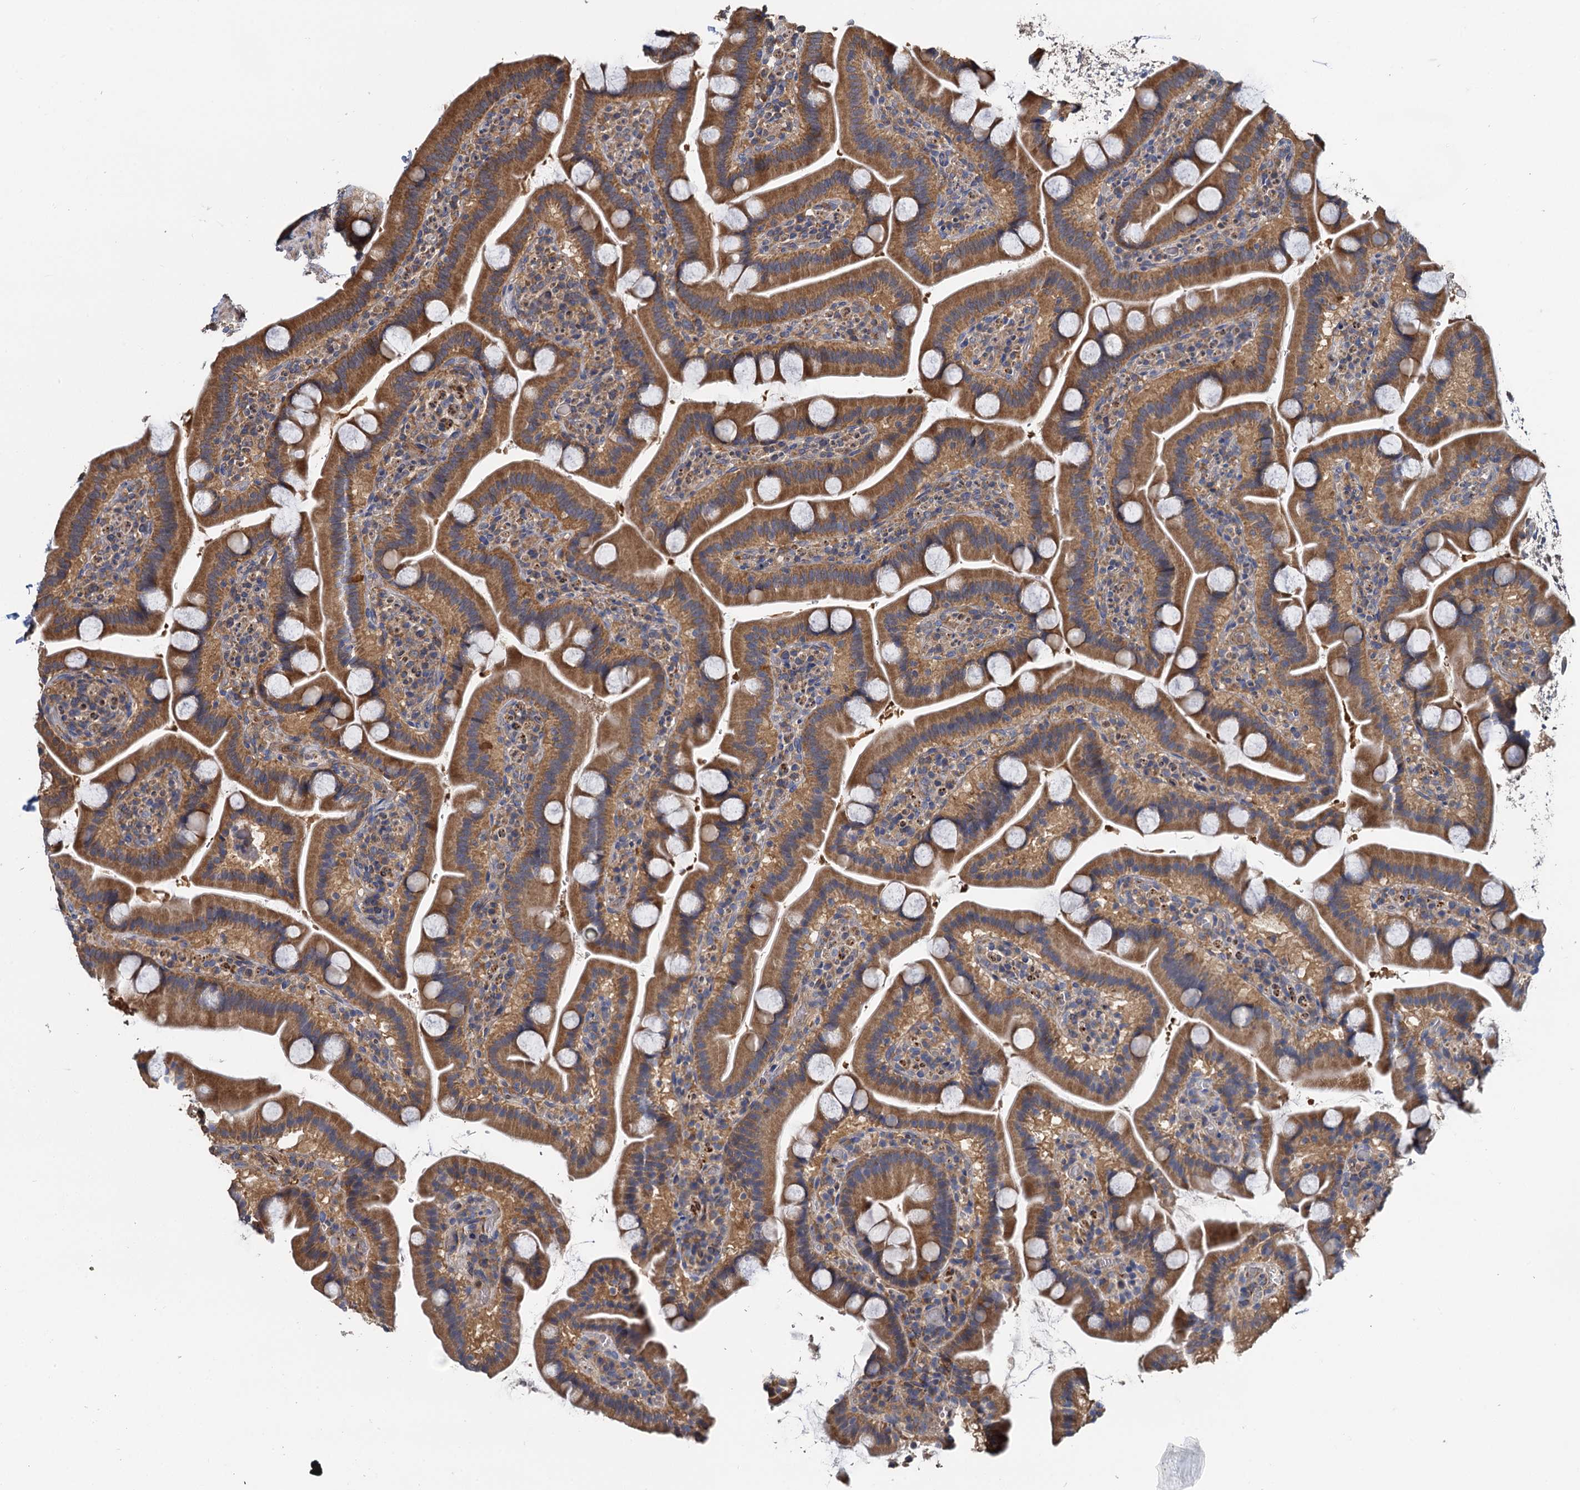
{"staining": {"intensity": "moderate", "quantity": ">75%", "location": "cytoplasmic/membranous"}, "tissue": "duodenum", "cell_type": "Glandular cells", "image_type": "normal", "snomed": [{"axis": "morphology", "description": "Normal tissue, NOS"}, {"axis": "topography", "description": "Duodenum"}], "caption": "Immunohistochemical staining of benign human duodenum demonstrates >75% levels of moderate cytoplasmic/membranous protein expression in about >75% of glandular cells. The staining was performed using DAB, with brown indicating positive protein expression. Nuclei are stained blue with hematoxylin.", "gene": "CEP192", "patient": {"sex": "male", "age": 55}}